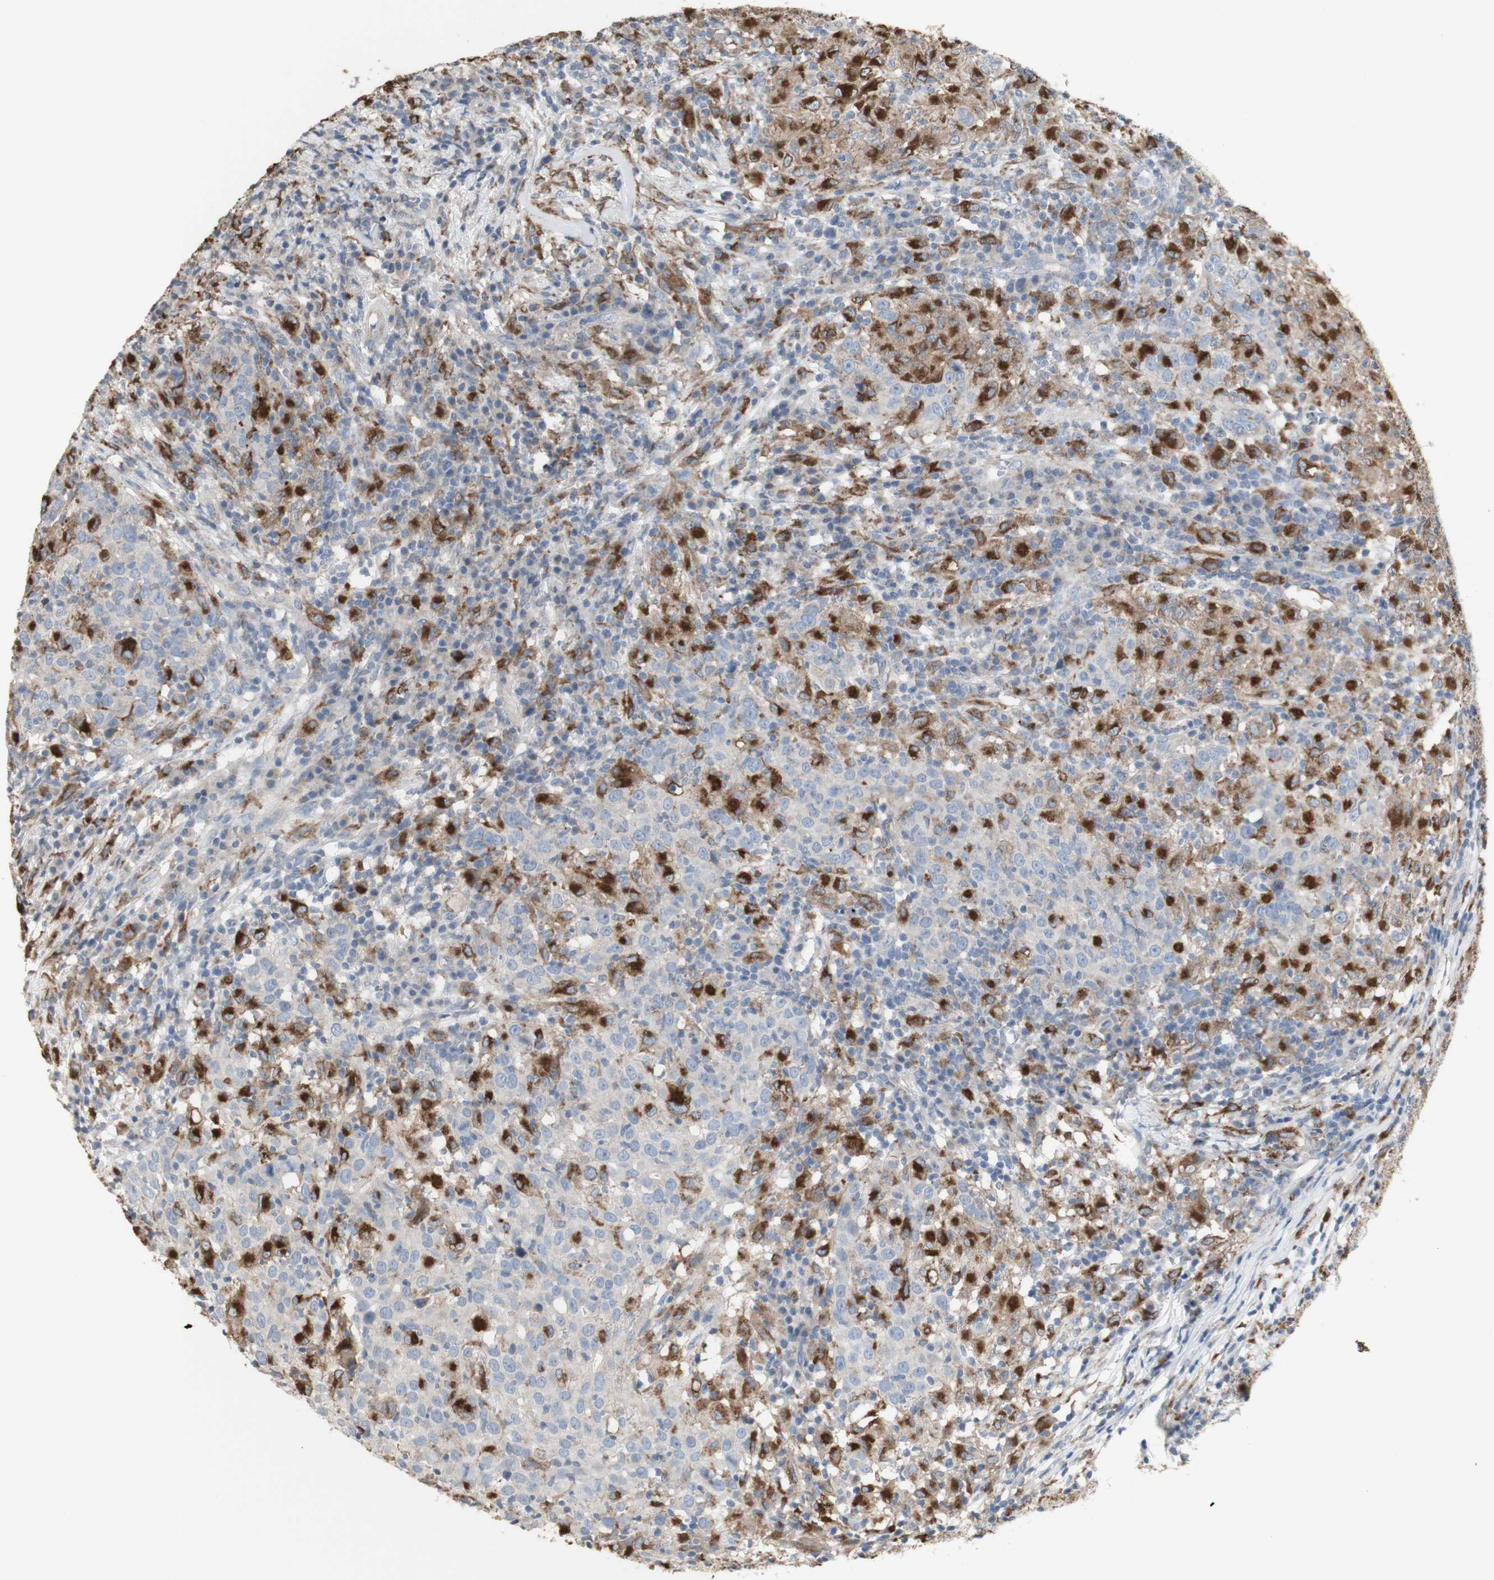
{"staining": {"intensity": "moderate", "quantity": "<25%", "location": "cytoplasmic/membranous"}, "tissue": "head and neck cancer", "cell_type": "Tumor cells", "image_type": "cancer", "snomed": [{"axis": "morphology", "description": "Adenocarcinoma, NOS"}, {"axis": "topography", "description": "Salivary gland"}, {"axis": "topography", "description": "Head-Neck"}], "caption": "Head and neck cancer stained for a protein (brown) reveals moderate cytoplasmic/membranous positive staining in approximately <25% of tumor cells.", "gene": "ATP6V1E1", "patient": {"sex": "female", "age": 65}}